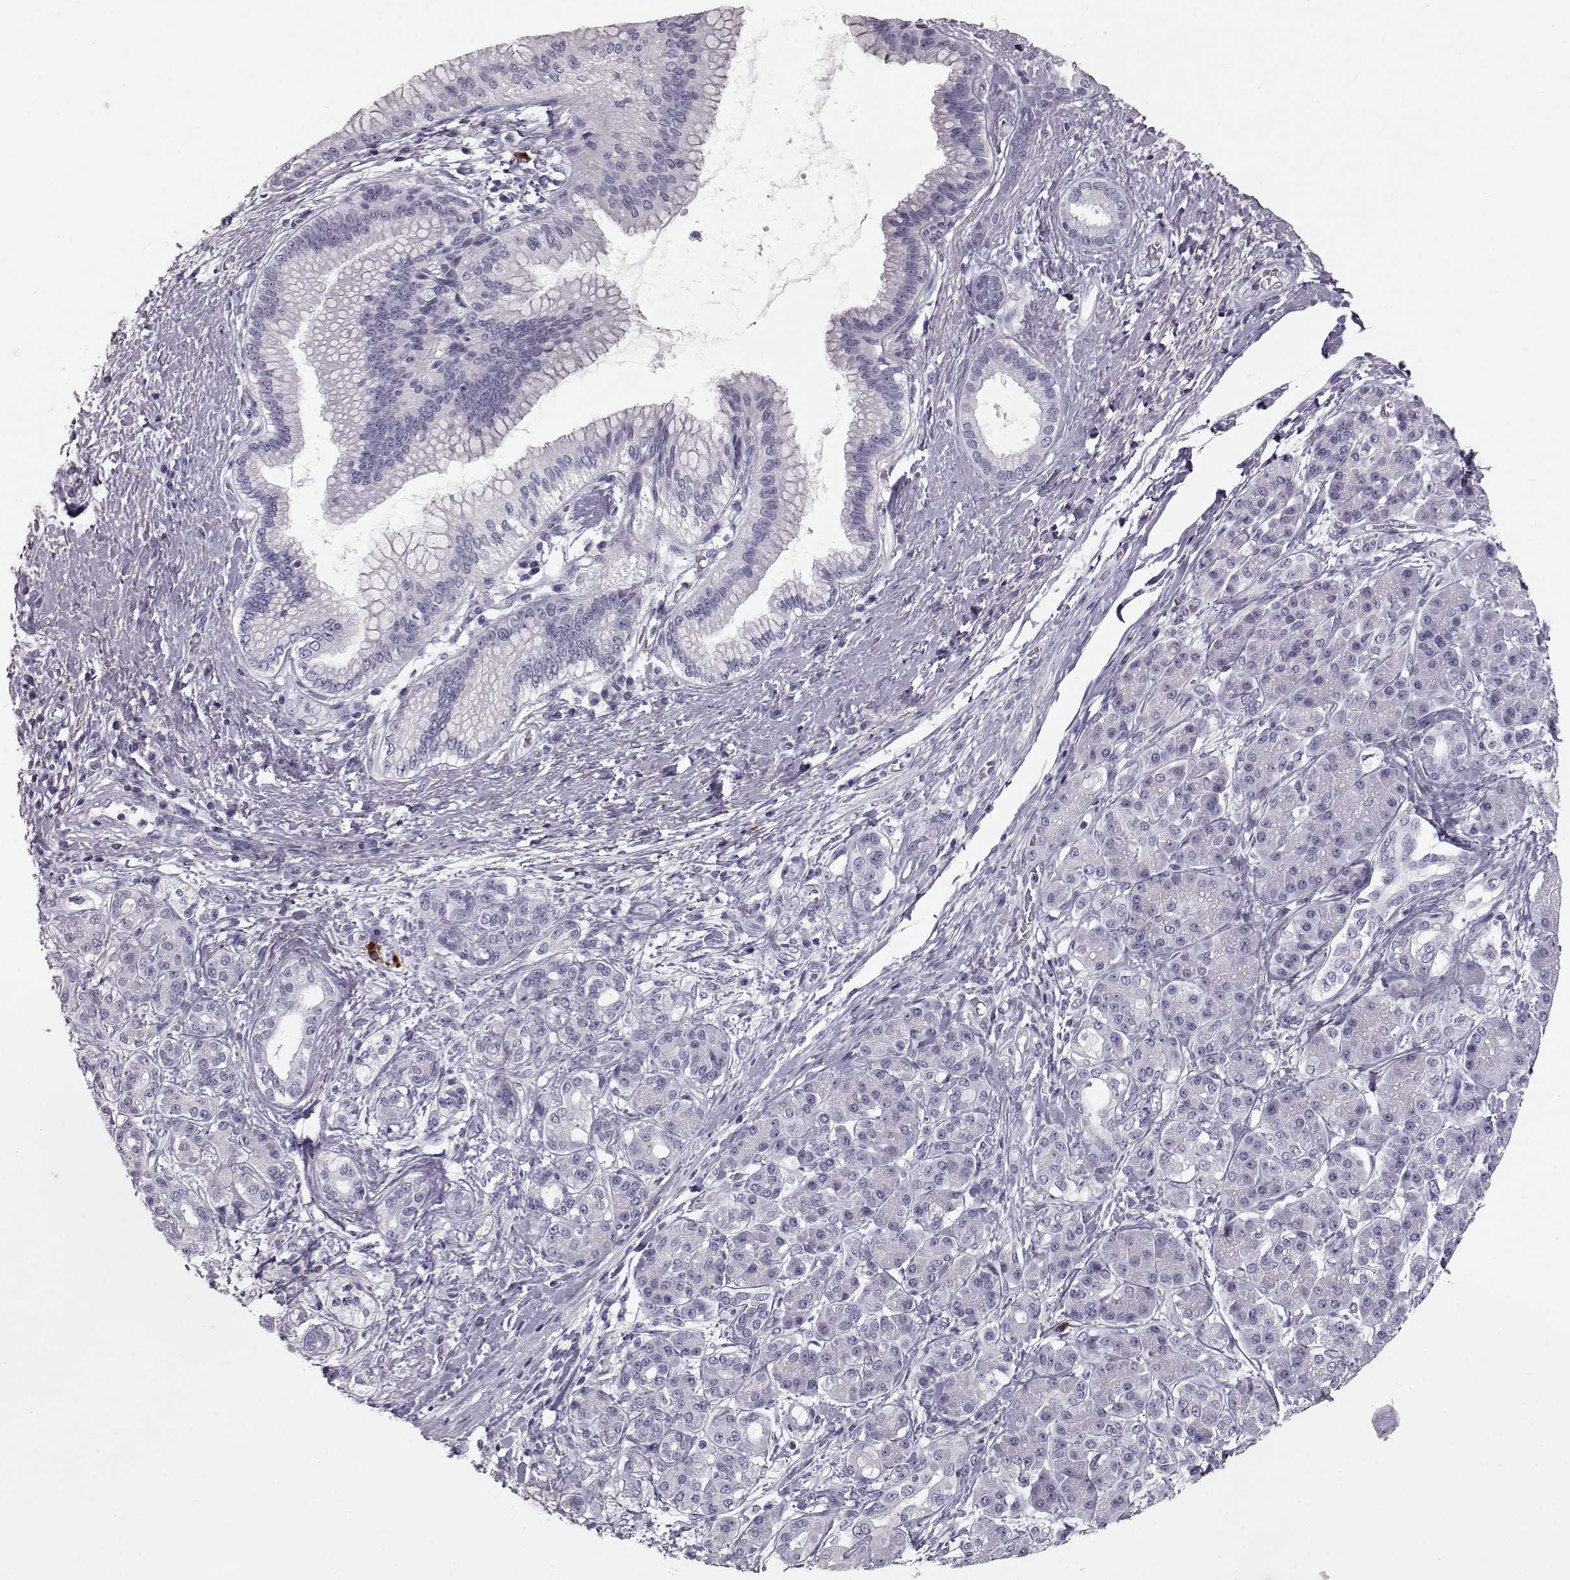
{"staining": {"intensity": "negative", "quantity": "none", "location": "none"}, "tissue": "pancreatic cancer", "cell_type": "Tumor cells", "image_type": "cancer", "snomed": [{"axis": "morphology", "description": "Adenocarcinoma, NOS"}, {"axis": "topography", "description": "Pancreas"}], "caption": "The histopathology image reveals no significant positivity in tumor cells of adenocarcinoma (pancreatic).", "gene": "CCL19", "patient": {"sex": "female", "age": 73}}